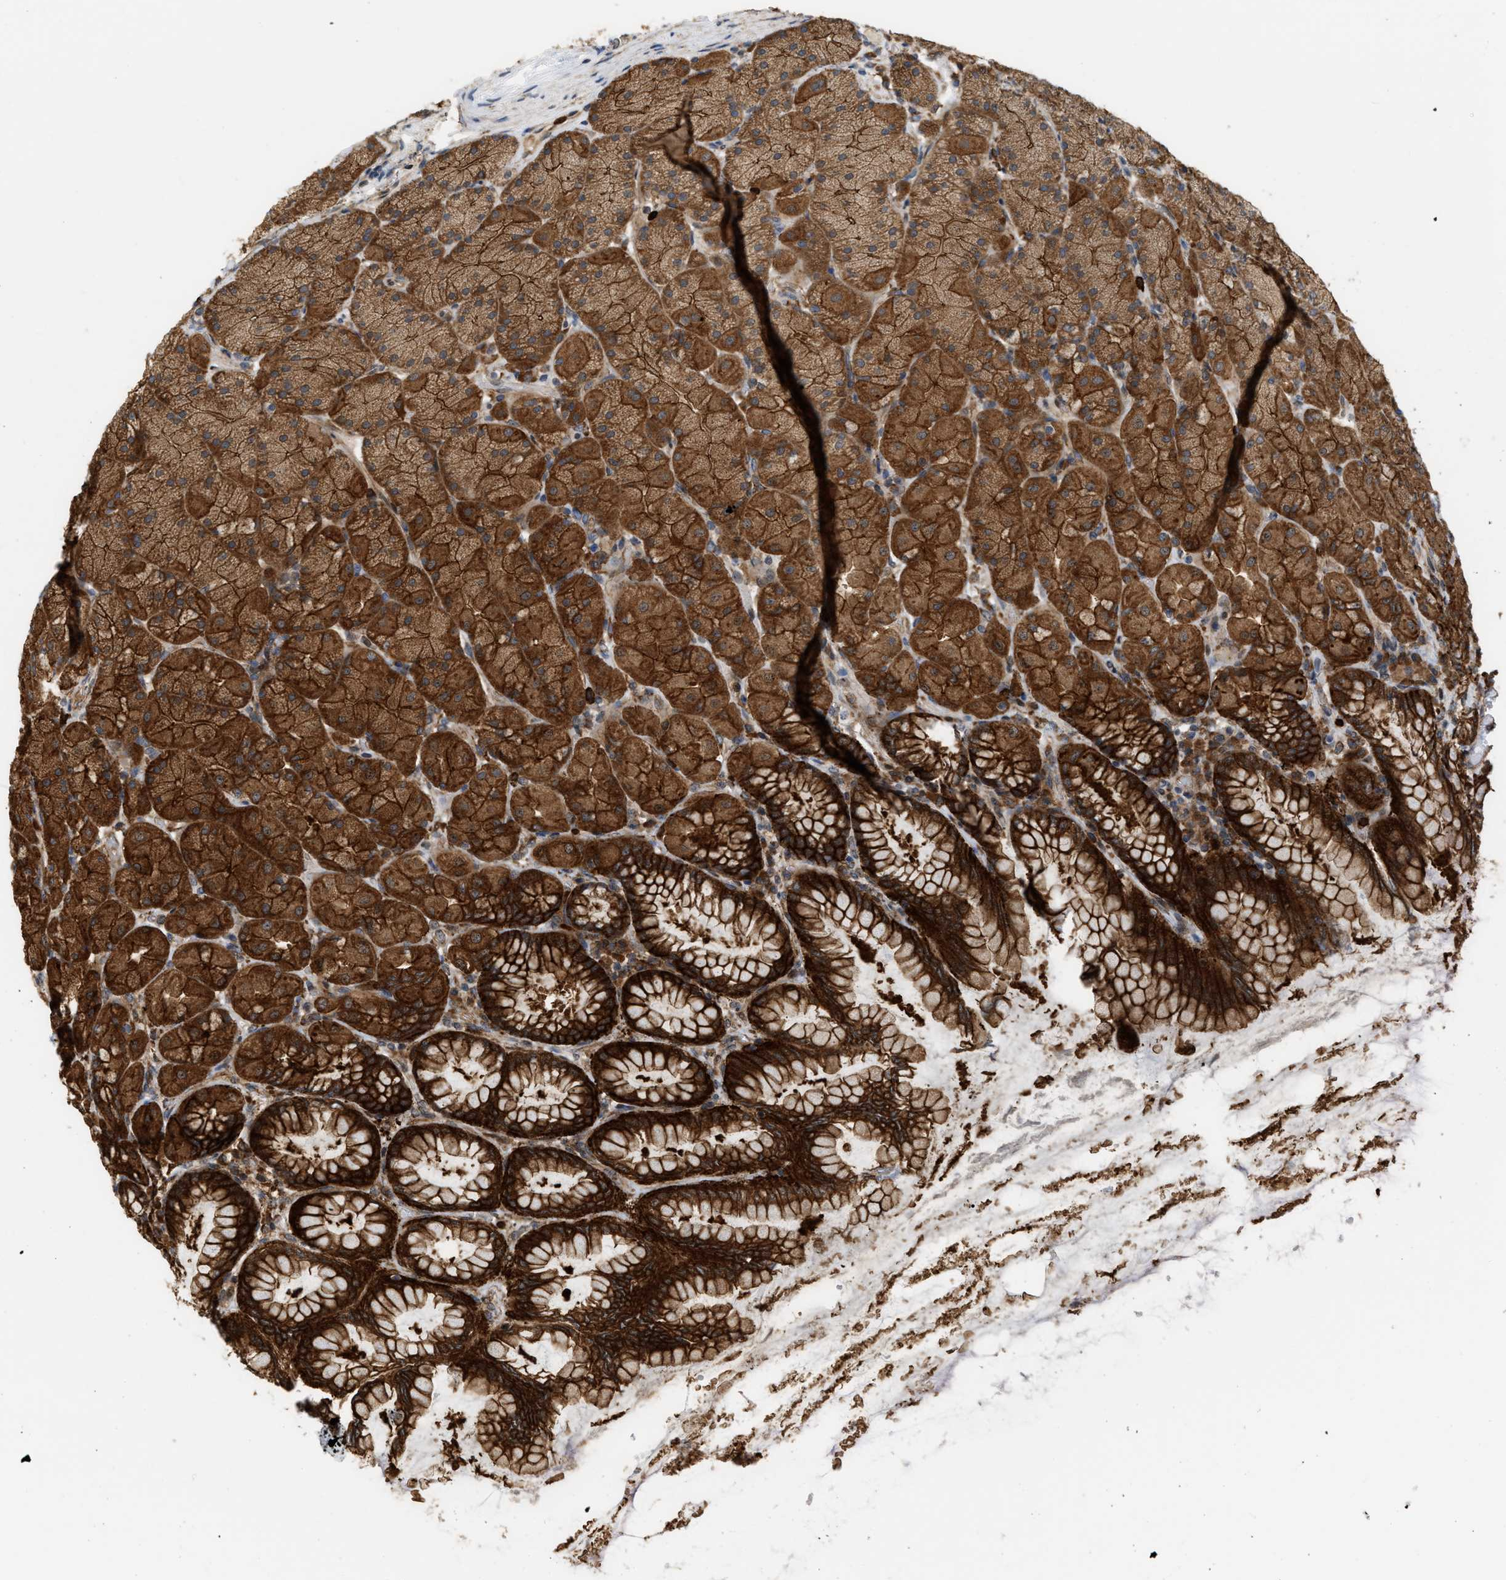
{"staining": {"intensity": "strong", "quantity": ">75%", "location": "cytoplasmic/membranous"}, "tissue": "stomach", "cell_type": "Glandular cells", "image_type": "normal", "snomed": [{"axis": "morphology", "description": "Normal tissue, NOS"}, {"axis": "topography", "description": "Stomach, upper"}], "caption": "Immunohistochemistry image of benign stomach stained for a protein (brown), which exhibits high levels of strong cytoplasmic/membranous expression in approximately >75% of glandular cells.", "gene": "IQCE", "patient": {"sex": "female", "age": 56}}